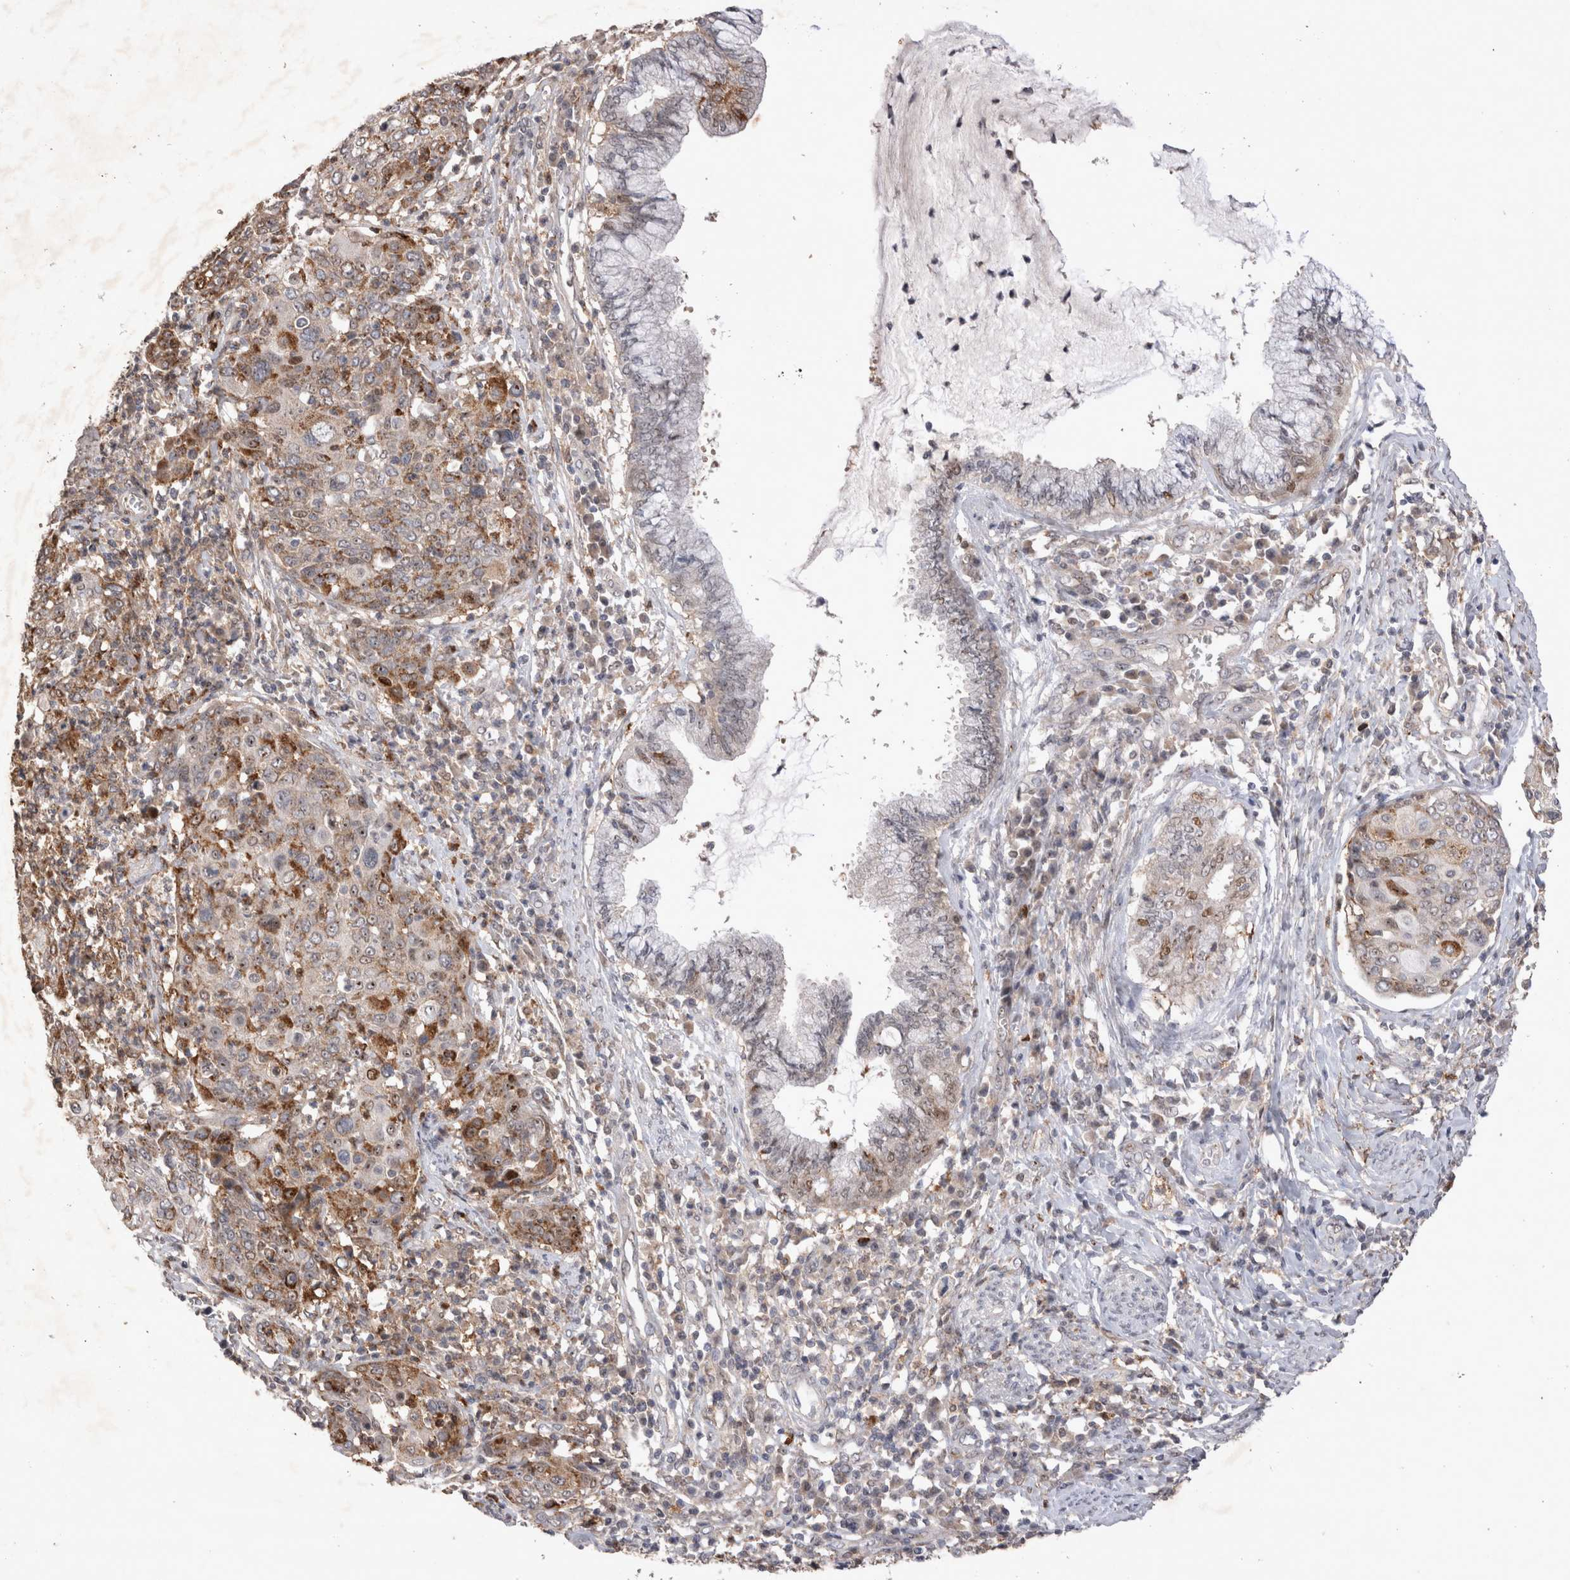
{"staining": {"intensity": "moderate", "quantity": "25%-75%", "location": "cytoplasmic/membranous,nuclear"}, "tissue": "cervical cancer", "cell_type": "Tumor cells", "image_type": "cancer", "snomed": [{"axis": "morphology", "description": "Squamous cell carcinoma, NOS"}, {"axis": "topography", "description": "Cervix"}], "caption": "Cervical squamous cell carcinoma tissue exhibits moderate cytoplasmic/membranous and nuclear expression in about 25%-75% of tumor cells", "gene": "STK11", "patient": {"sex": "female", "age": 40}}